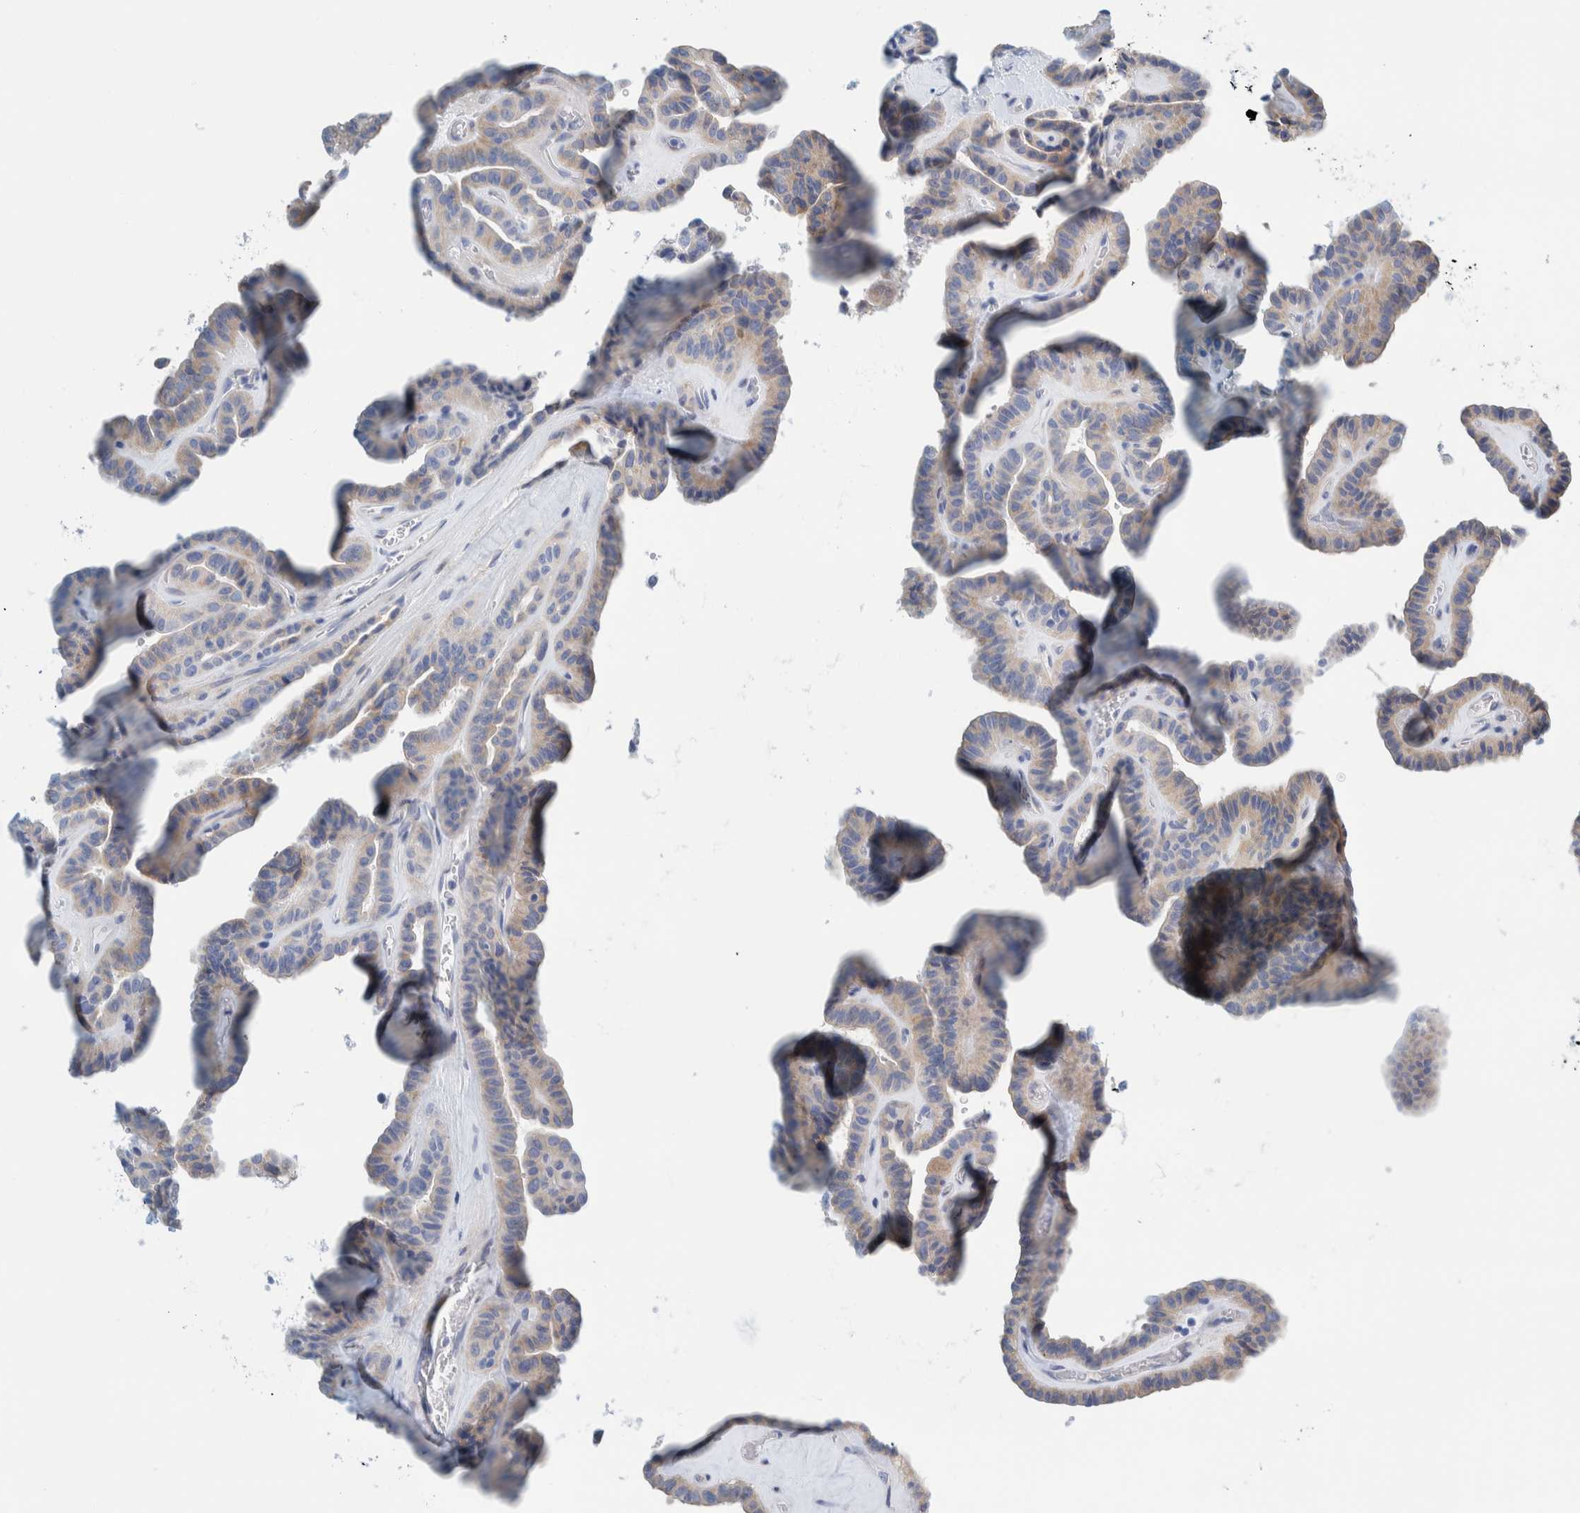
{"staining": {"intensity": "weak", "quantity": "25%-75%", "location": "cytoplasmic/membranous"}, "tissue": "thyroid cancer", "cell_type": "Tumor cells", "image_type": "cancer", "snomed": [{"axis": "morphology", "description": "Papillary adenocarcinoma, NOS"}, {"axis": "topography", "description": "Thyroid gland"}], "caption": "Immunohistochemistry staining of thyroid cancer (papillary adenocarcinoma), which reveals low levels of weak cytoplasmic/membranous staining in about 25%-75% of tumor cells indicating weak cytoplasmic/membranous protein positivity. The staining was performed using DAB (3,3'-diaminobenzidine) (brown) for protein detection and nuclei were counterstained in hematoxylin (blue).", "gene": "MOG", "patient": {"sex": "male", "age": 77}}